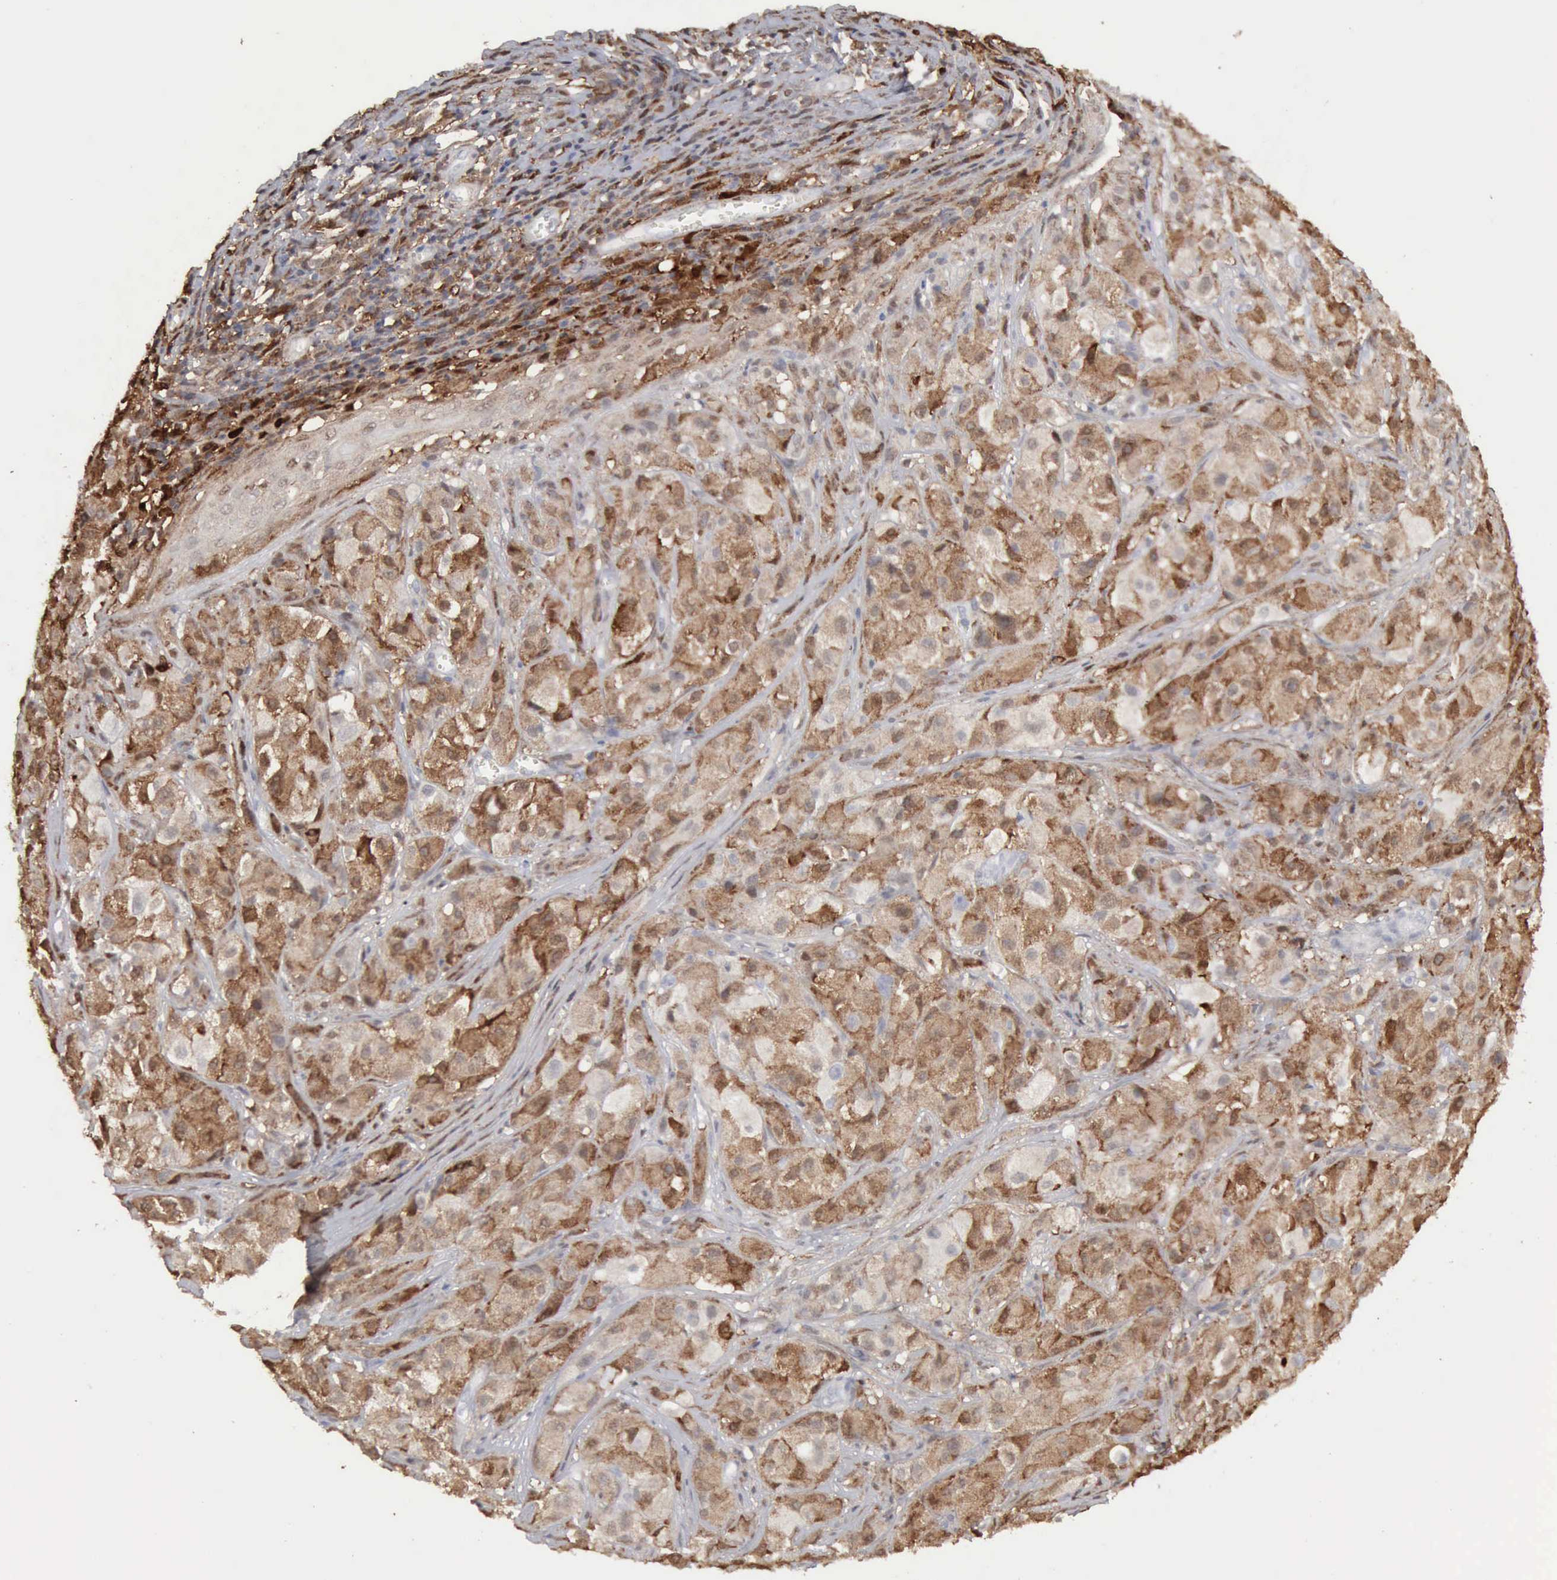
{"staining": {"intensity": "weak", "quantity": "25%-75%", "location": "cytoplasmic/membranous"}, "tissue": "melanoma", "cell_type": "Tumor cells", "image_type": "cancer", "snomed": [{"axis": "morphology", "description": "Malignant melanoma, NOS"}, {"axis": "topography", "description": "Skin"}], "caption": "DAB (3,3'-diaminobenzidine) immunohistochemical staining of human malignant melanoma displays weak cytoplasmic/membranous protein expression in about 25%-75% of tumor cells.", "gene": "STAT1", "patient": {"sex": "male", "age": 56}}